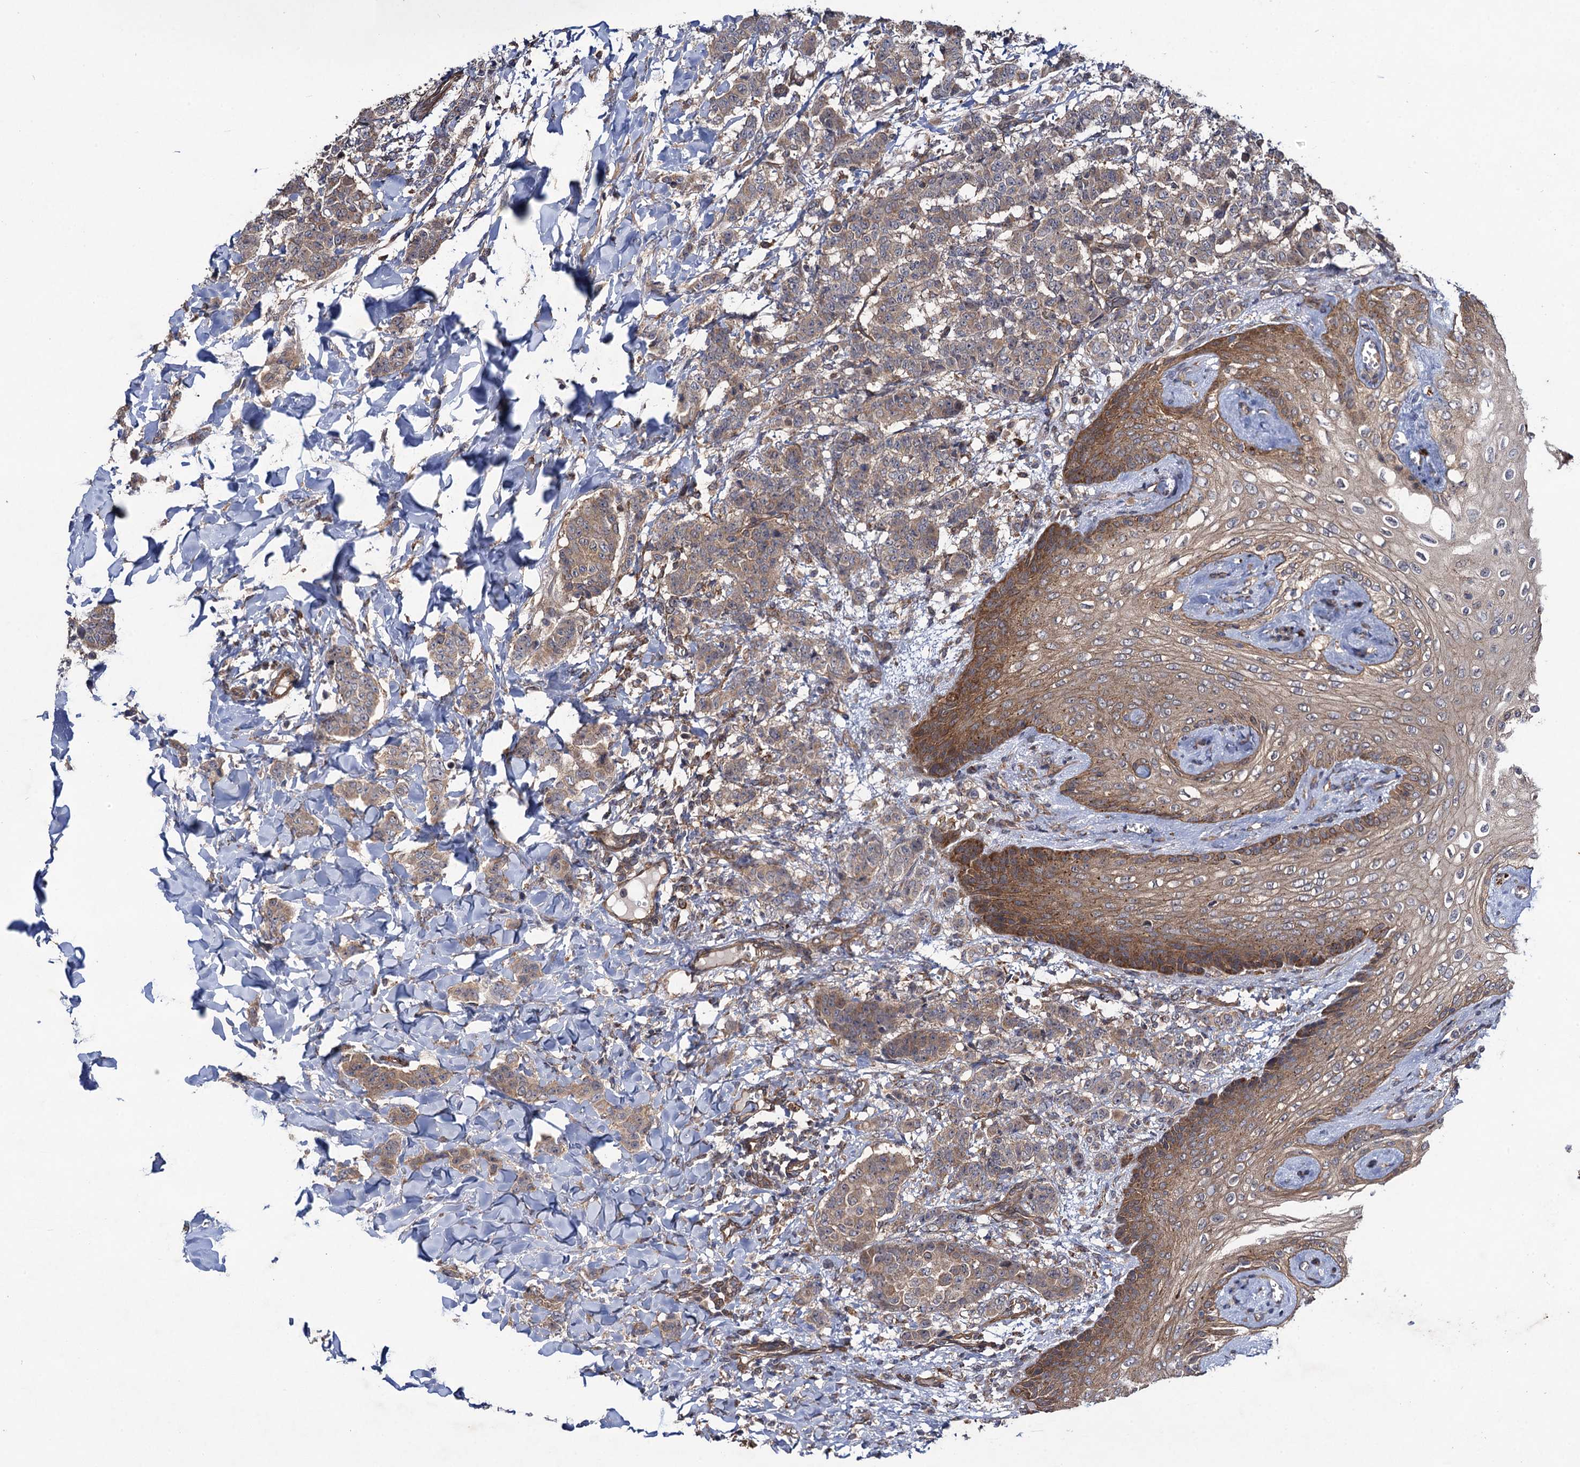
{"staining": {"intensity": "moderate", "quantity": "25%-75%", "location": "cytoplasmic/membranous"}, "tissue": "breast cancer", "cell_type": "Tumor cells", "image_type": "cancer", "snomed": [{"axis": "morphology", "description": "Duct carcinoma"}, {"axis": "topography", "description": "Breast"}], "caption": "Protein expression analysis of human breast invasive ductal carcinoma reveals moderate cytoplasmic/membranous staining in approximately 25%-75% of tumor cells.", "gene": "HAUS1", "patient": {"sex": "female", "age": 40}}